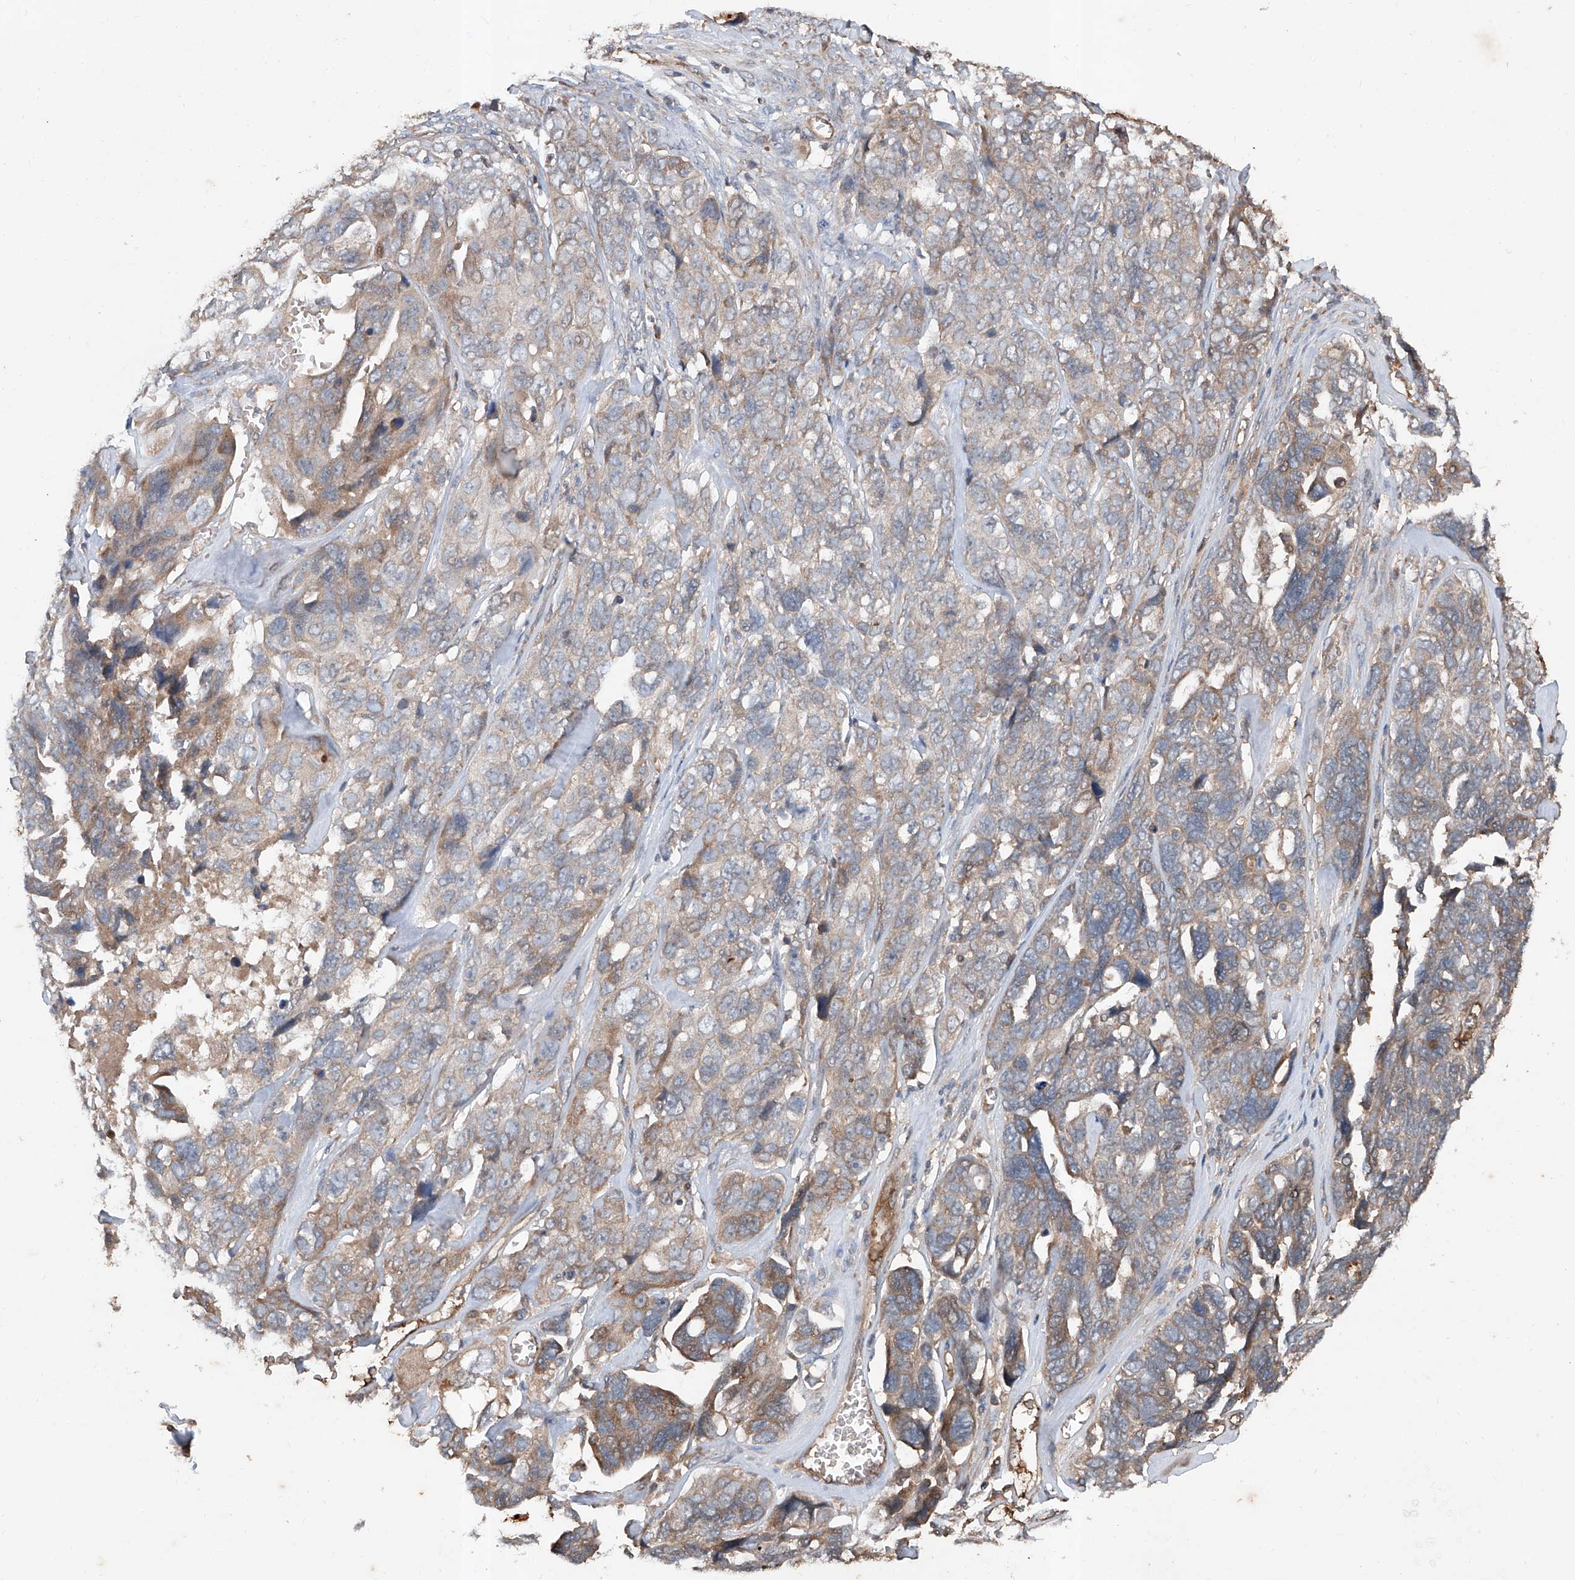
{"staining": {"intensity": "weak", "quantity": "25%-75%", "location": "cytoplasmic/membranous"}, "tissue": "ovarian cancer", "cell_type": "Tumor cells", "image_type": "cancer", "snomed": [{"axis": "morphology", "description": "Cystadenocarcinoma, serous, NOS"}, {"axis": "topography", "description": "Ovary"}], "caption": "A high-resolution histopathology image shows IHC staining of ovarian cancer, which shows weak cytoplasmic/membranous positivity in about 25%-75% of tumor cells.", "gene": "ADAM23", "patient": {"sex": "female", "age": 79}}